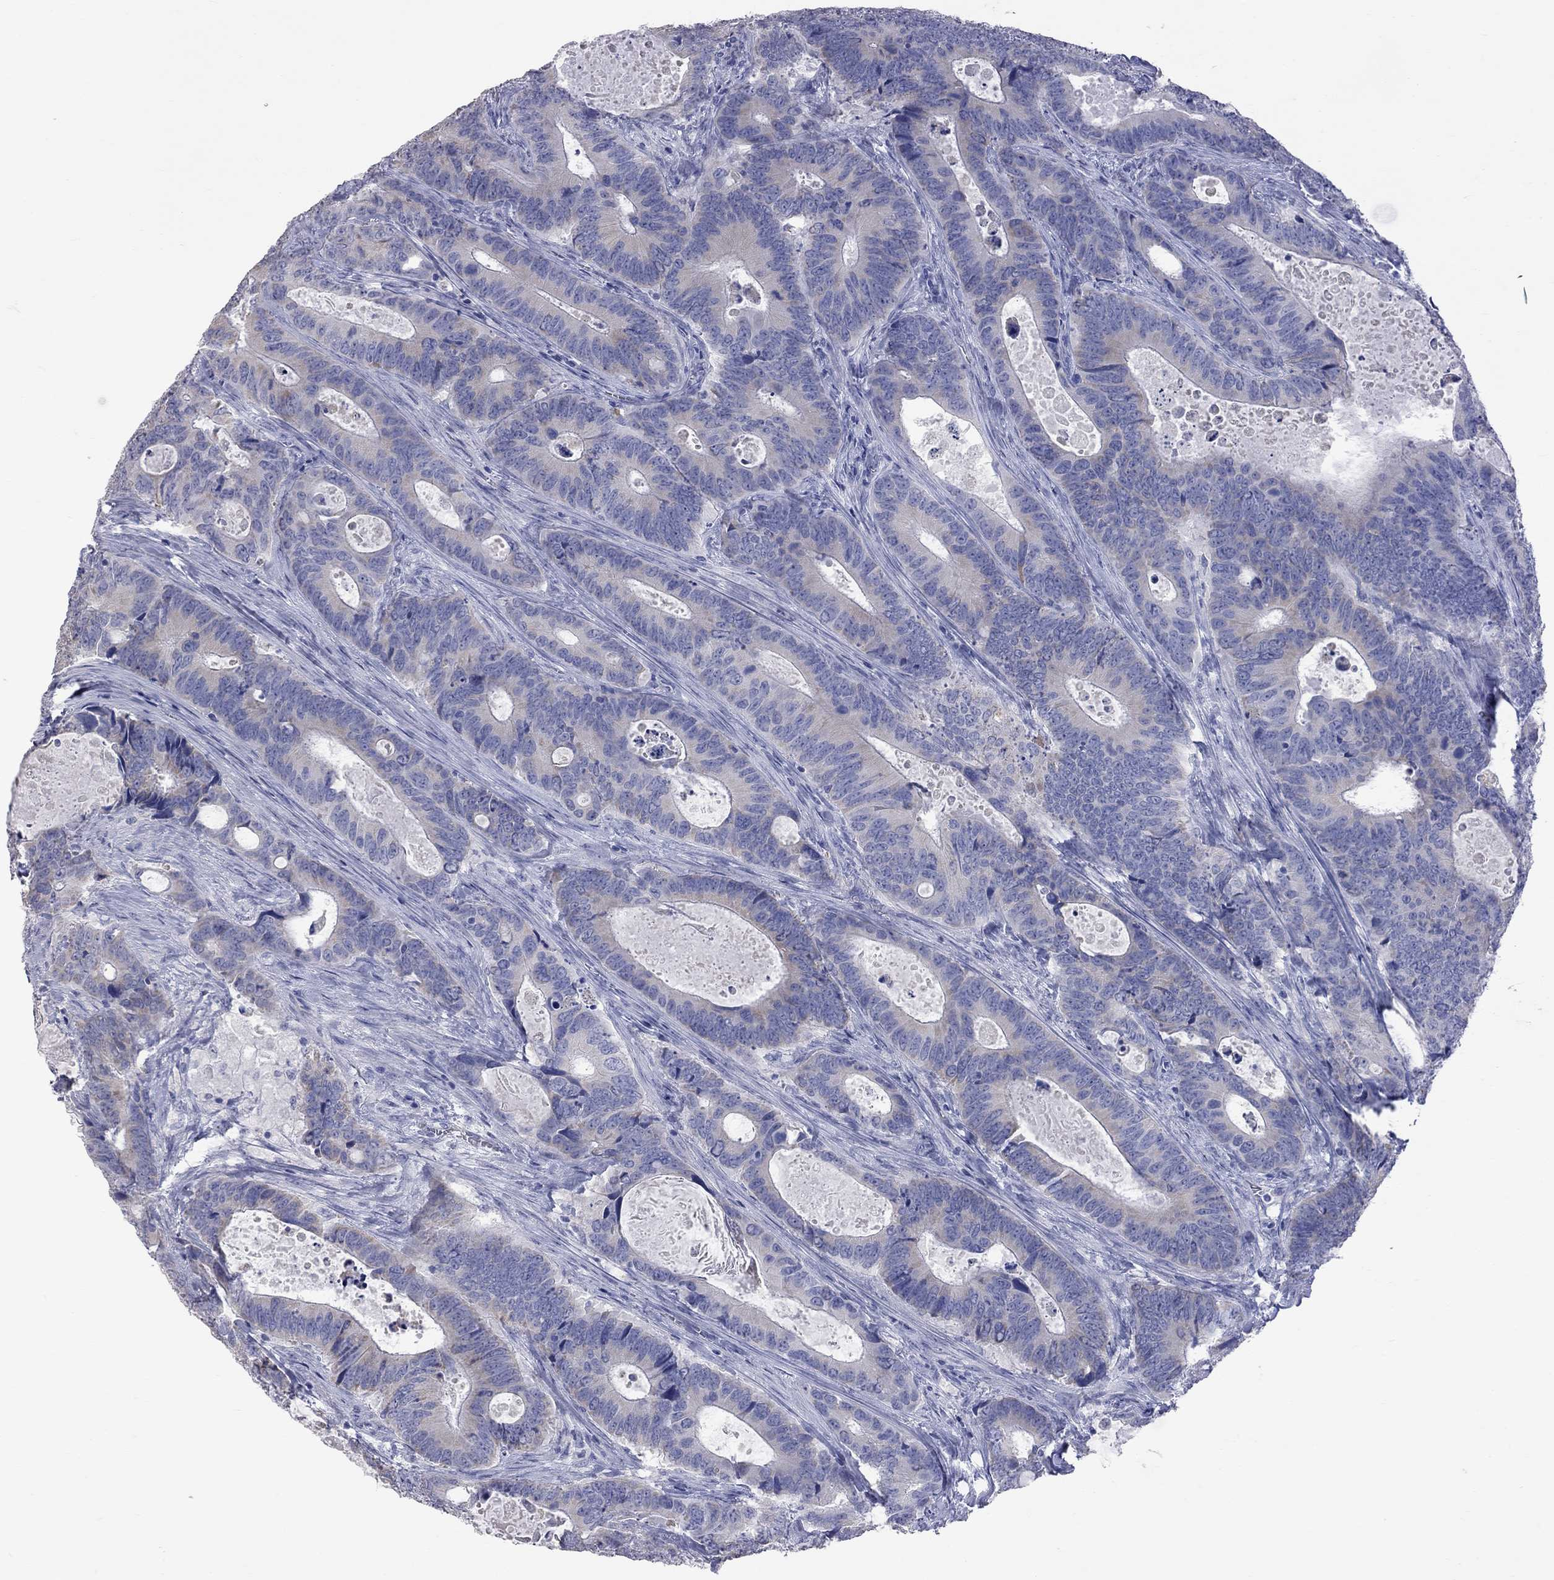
{"staining": {"intensity": "negative", "quantity": "none", "location": "none"}, "tissue": "colorectal cancer", "cell_type": "Tumor cells", "image_type": "cancer", "snomed": [{"axis": "morphology", "description": "Adenocarcinoma, NOS"}, {"axis": "topography", "description": "Colon"}], "caption": "The micrograph reveals no significant positivity in tumor cells of colorectal cancer. (Stains: DAB (3,3'-diaminobenzidine) immunohistochemistry with hematoxylin counter stain, Microscopy: brightfield microscopy at high magnification).", "gene": "KCND2", "patient": {"sex": "female", "age": 82}}